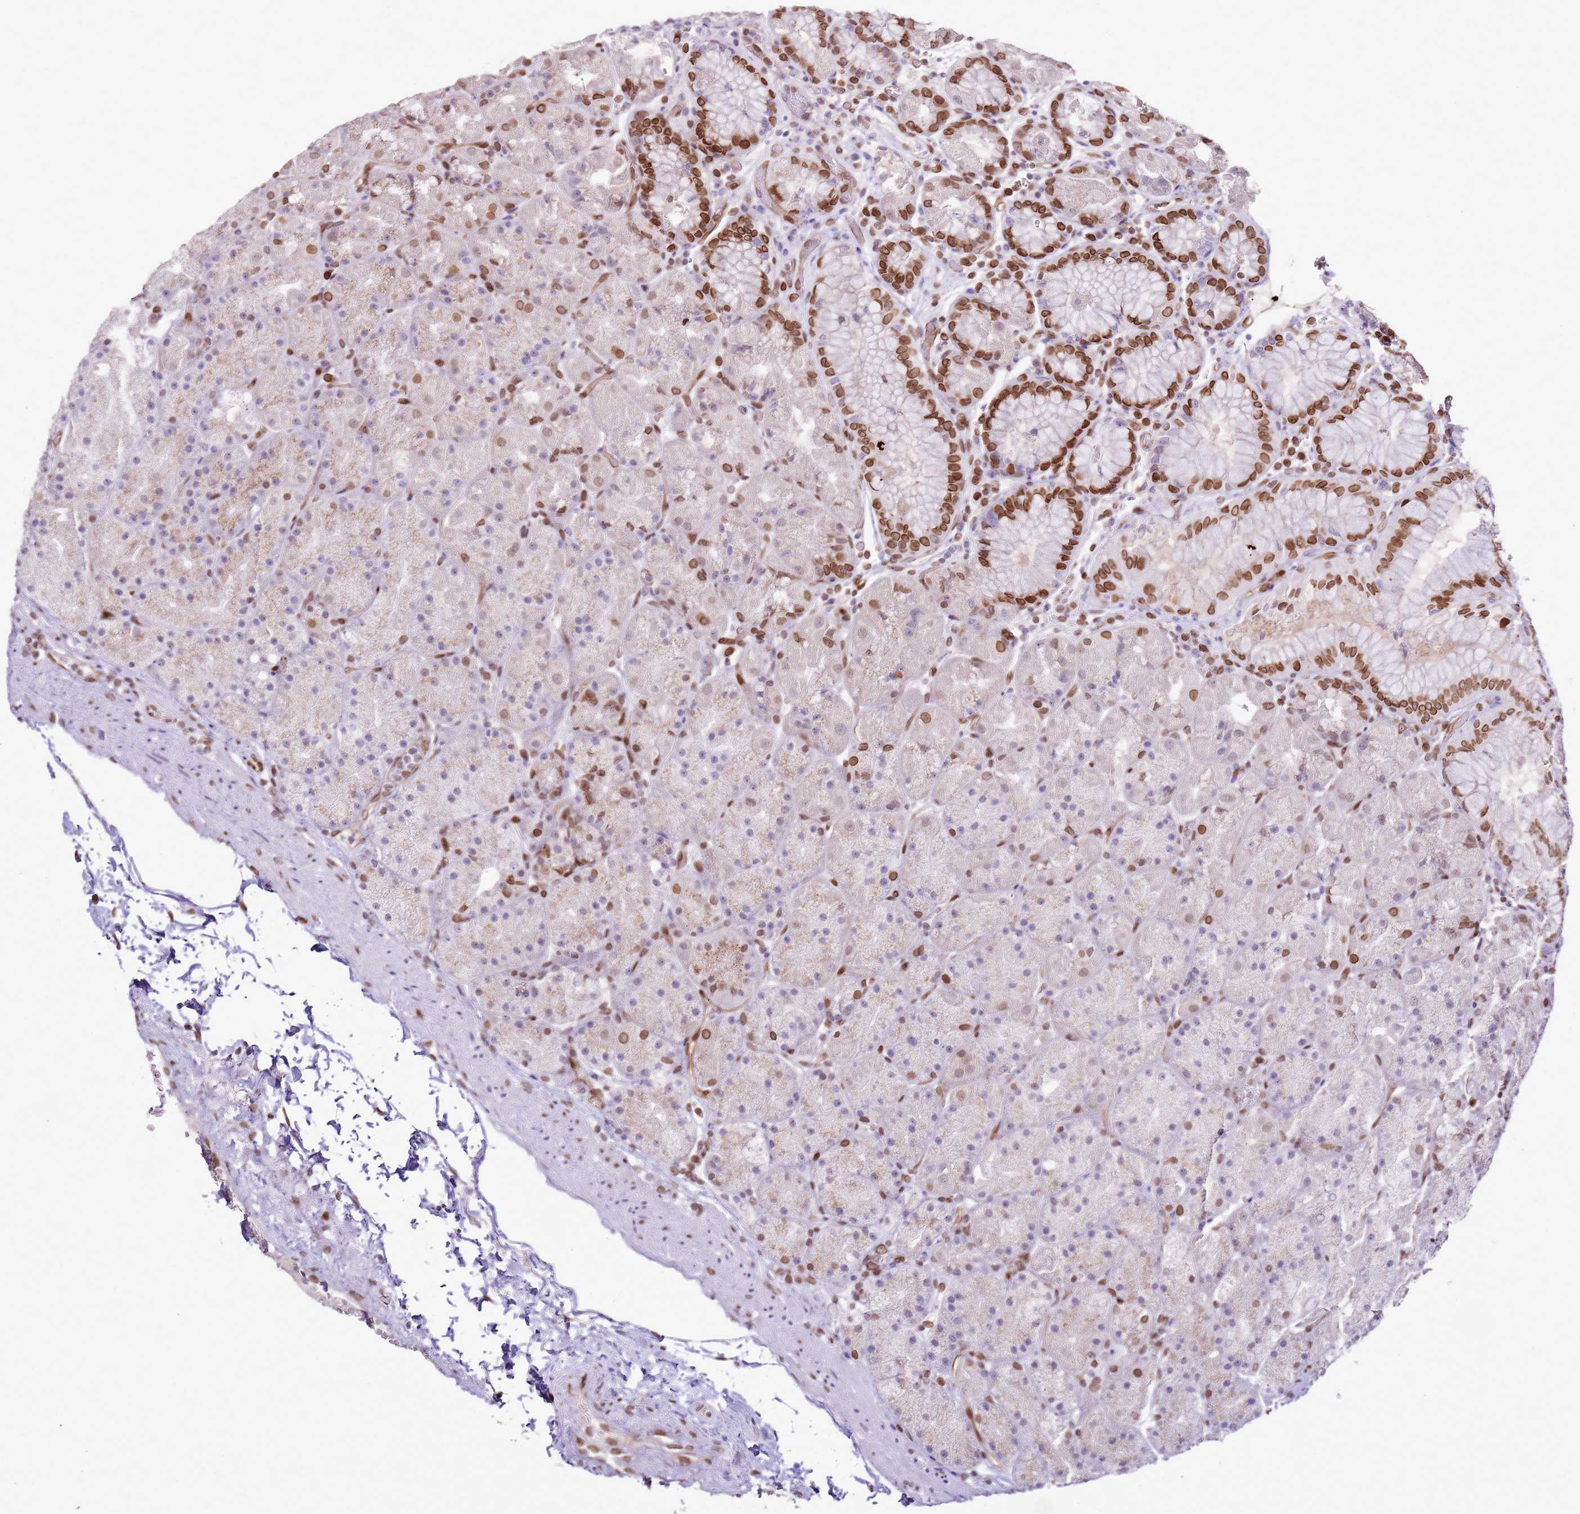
{"staining": {"intensity": "strong", "quantity": "25%-75%", "location": "cytoplasmic/membranous,nuclear"}, "tissue": "stomach", "cell_type": "Glandular cells", "image_type": "normal", "snomed": [{"axis": "morphology", "description": "Normal tissue, NOS"}, {"axis": "topography", "description": "Stomach, upper"}, {"axis": "topography", "description": "Stomach, lower"}], "caption": "Immunohistochemical staining of normal human stomach demonstrates high levels of strong cytoplasmic/membranous,nuclear positivity in approximately 25%-75% of glandular cells.", "gene": "POU6F1", "patient": {"sex": "male", "age": 67}}